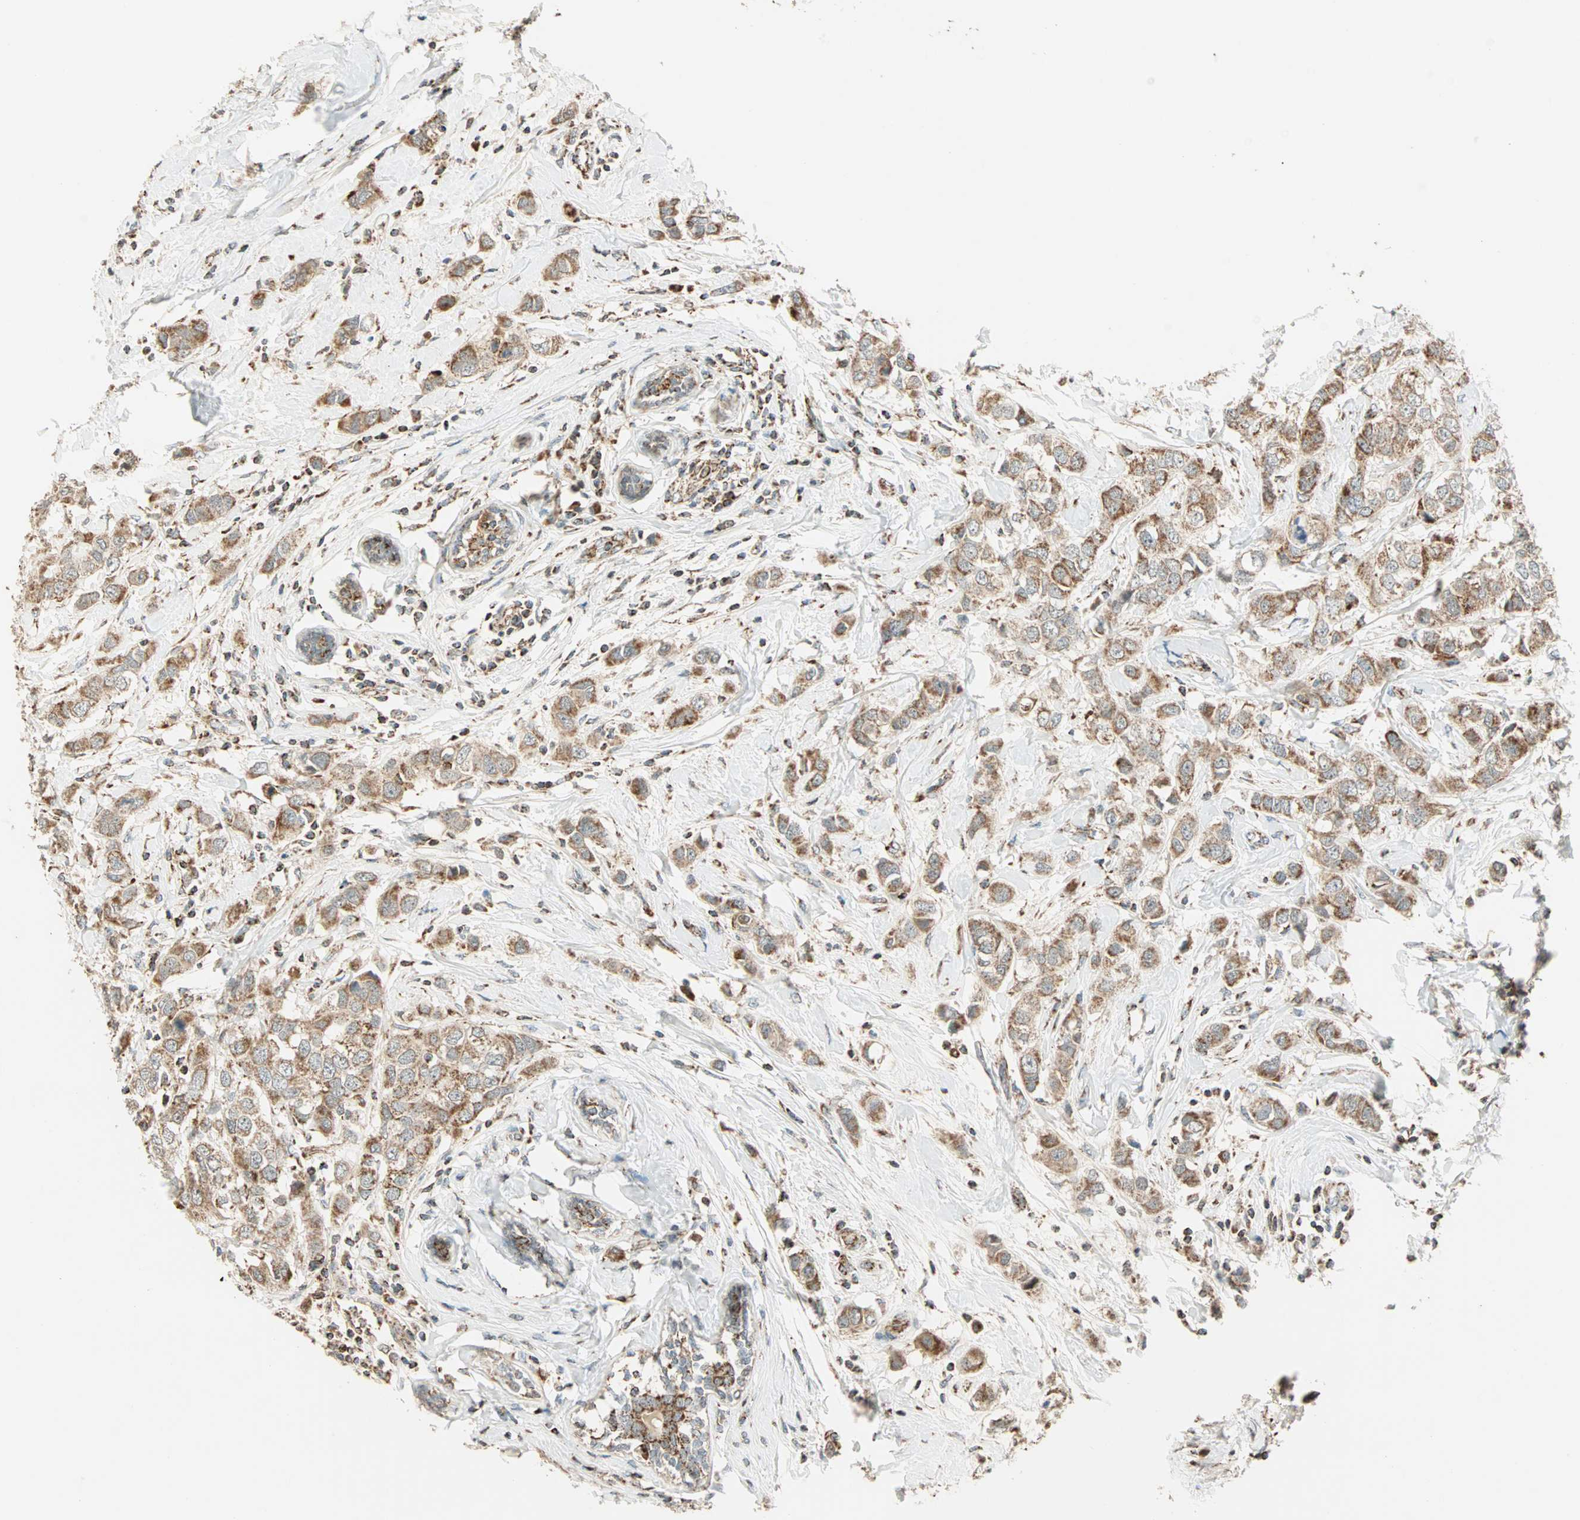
{"staining": {"intensity": "weak", "quantity": ">75%", "location": "cytoplasmic/membranous"}, "tissue": "breast cancer", "cell_type": "Tumor cells", "image_type": "cancer", "snomed": [{"axis": "morphology", "description": "Duct carcinoma"}, {"axis": "topography", "description": "Breast"}], "caption": "Immunohistochemical staining of invasive ductal carcinoma (breast) displays low levels of weak cytoplasmic/membranous staining in approximately >75% of tumor cells.", "gene": "SPRY4", "patient": {"sex": "female", "age": 50}}